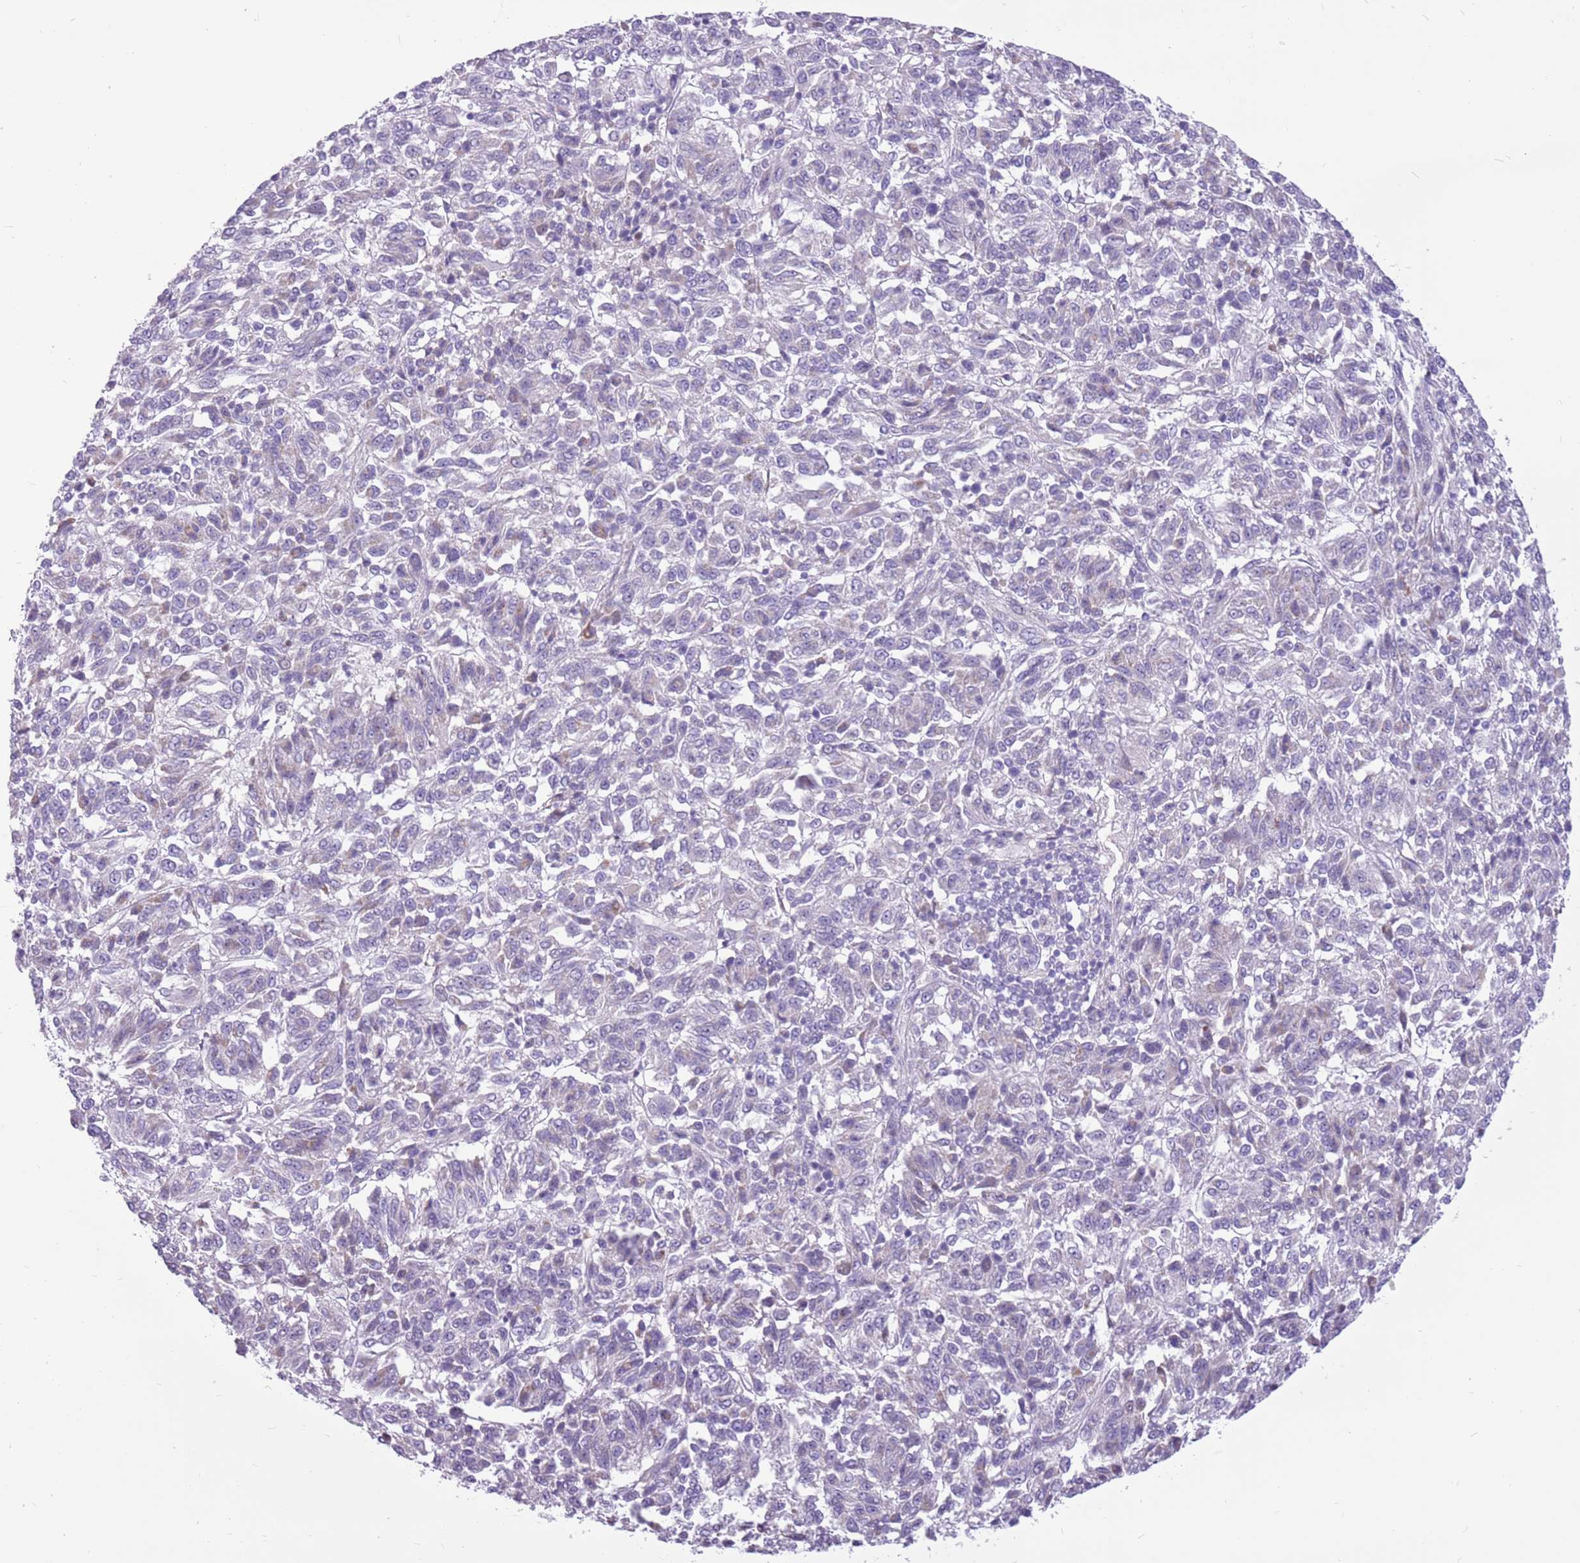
{"staining": {"intensity": "negative", "quantity": "none", "location": "none"}, "tissue": "melanoma", "cell_type": "Tumor cells", "image_type": "cancer", "snomed": [{"axis": "morphology", "description": "Malignant melanoma, Metastatic site"}, {"axis": "topography", "description": "Lung"}], "caption": "Protein analysis of melanoma reveals no significant staining in tumor cells.", "gene": "ZNF425", "patient": {"sex": "male", "age": 64}}